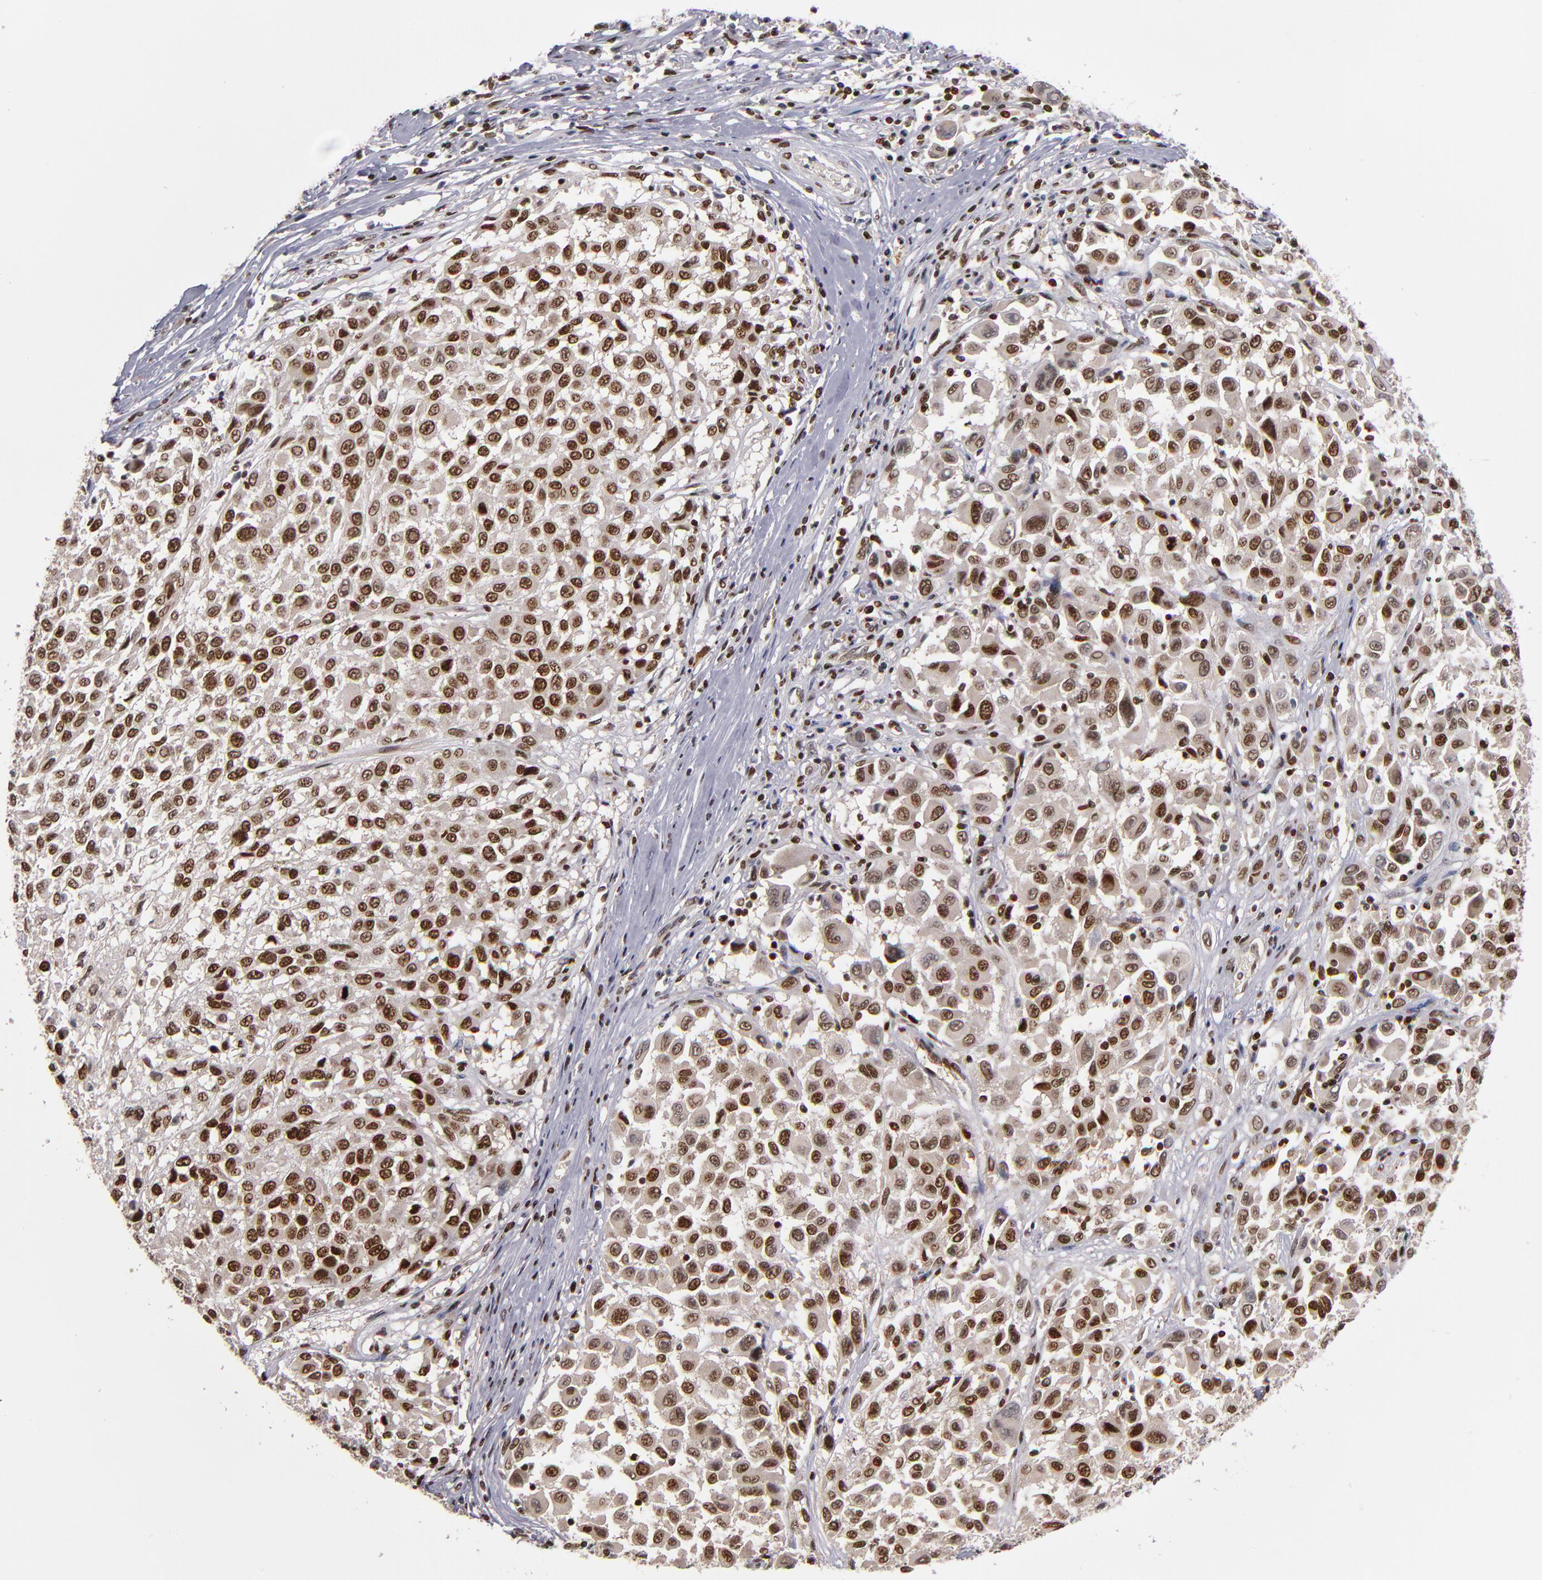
{"staining": {"intensity": "strong", "quantity": ">75%", "location": "cytoplasmic/membranous,nuclear"}, "tissue": "melanoma", "cell_type": "Tumor cells", "image_type": "cancer", "snomed": [{"axis": "morphology", "description": "Malignant melanoma, Metastatic site"}, {"axis": "topography", "description": "Lymph node"}], "caption": "About >75% of tumor cells in malignant melanoma (metastatic site) exhibit strong cytoplasmic/membranous and nuclear protein staining as visualized by brown immunohistochemical staining.", "gene": "KDM6A", "patient": {"sex": "male", "age": 61}}